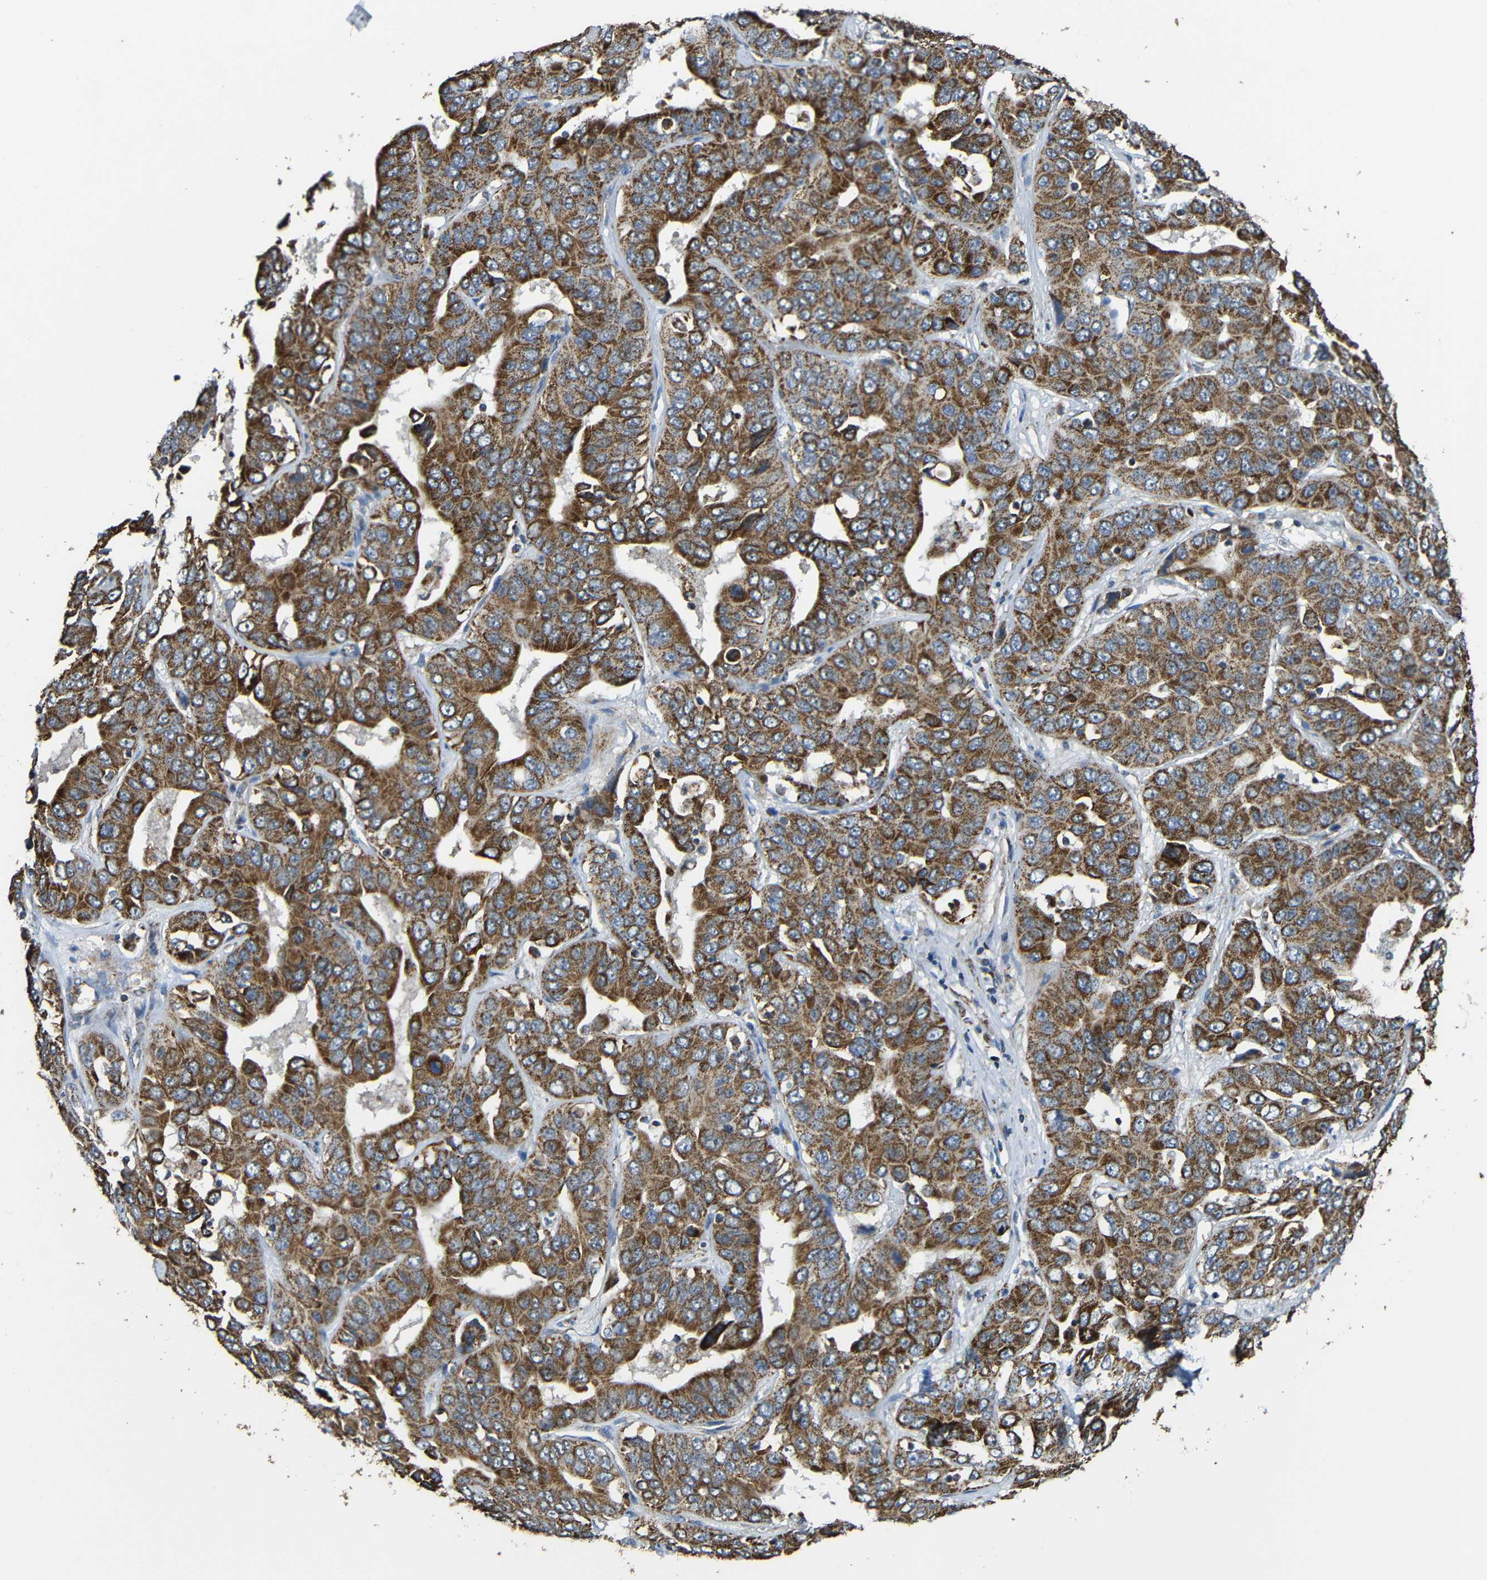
{"staining": {"intensity": "strong", "quantity": ">75%", "location": "cytoplasmic/membranous"}, "tissue": "liver cancer", "cell_type": "Tumor cells", "image_type": "cancer", "snomed": [{"axis": "morphology", "description": "Cholangiocarcinoma"}, {"axis": "topography", "description": "Liver"}], "caption": "Approximately >75% of tumor cells in liver cholangiocarcinoma demonstrate strong cytoplasmic/membranous protein expression as visualized by brown immunohistochemical staining.", "gene": "NR3C2", "patient": {"sex": "female", "age": 52}}